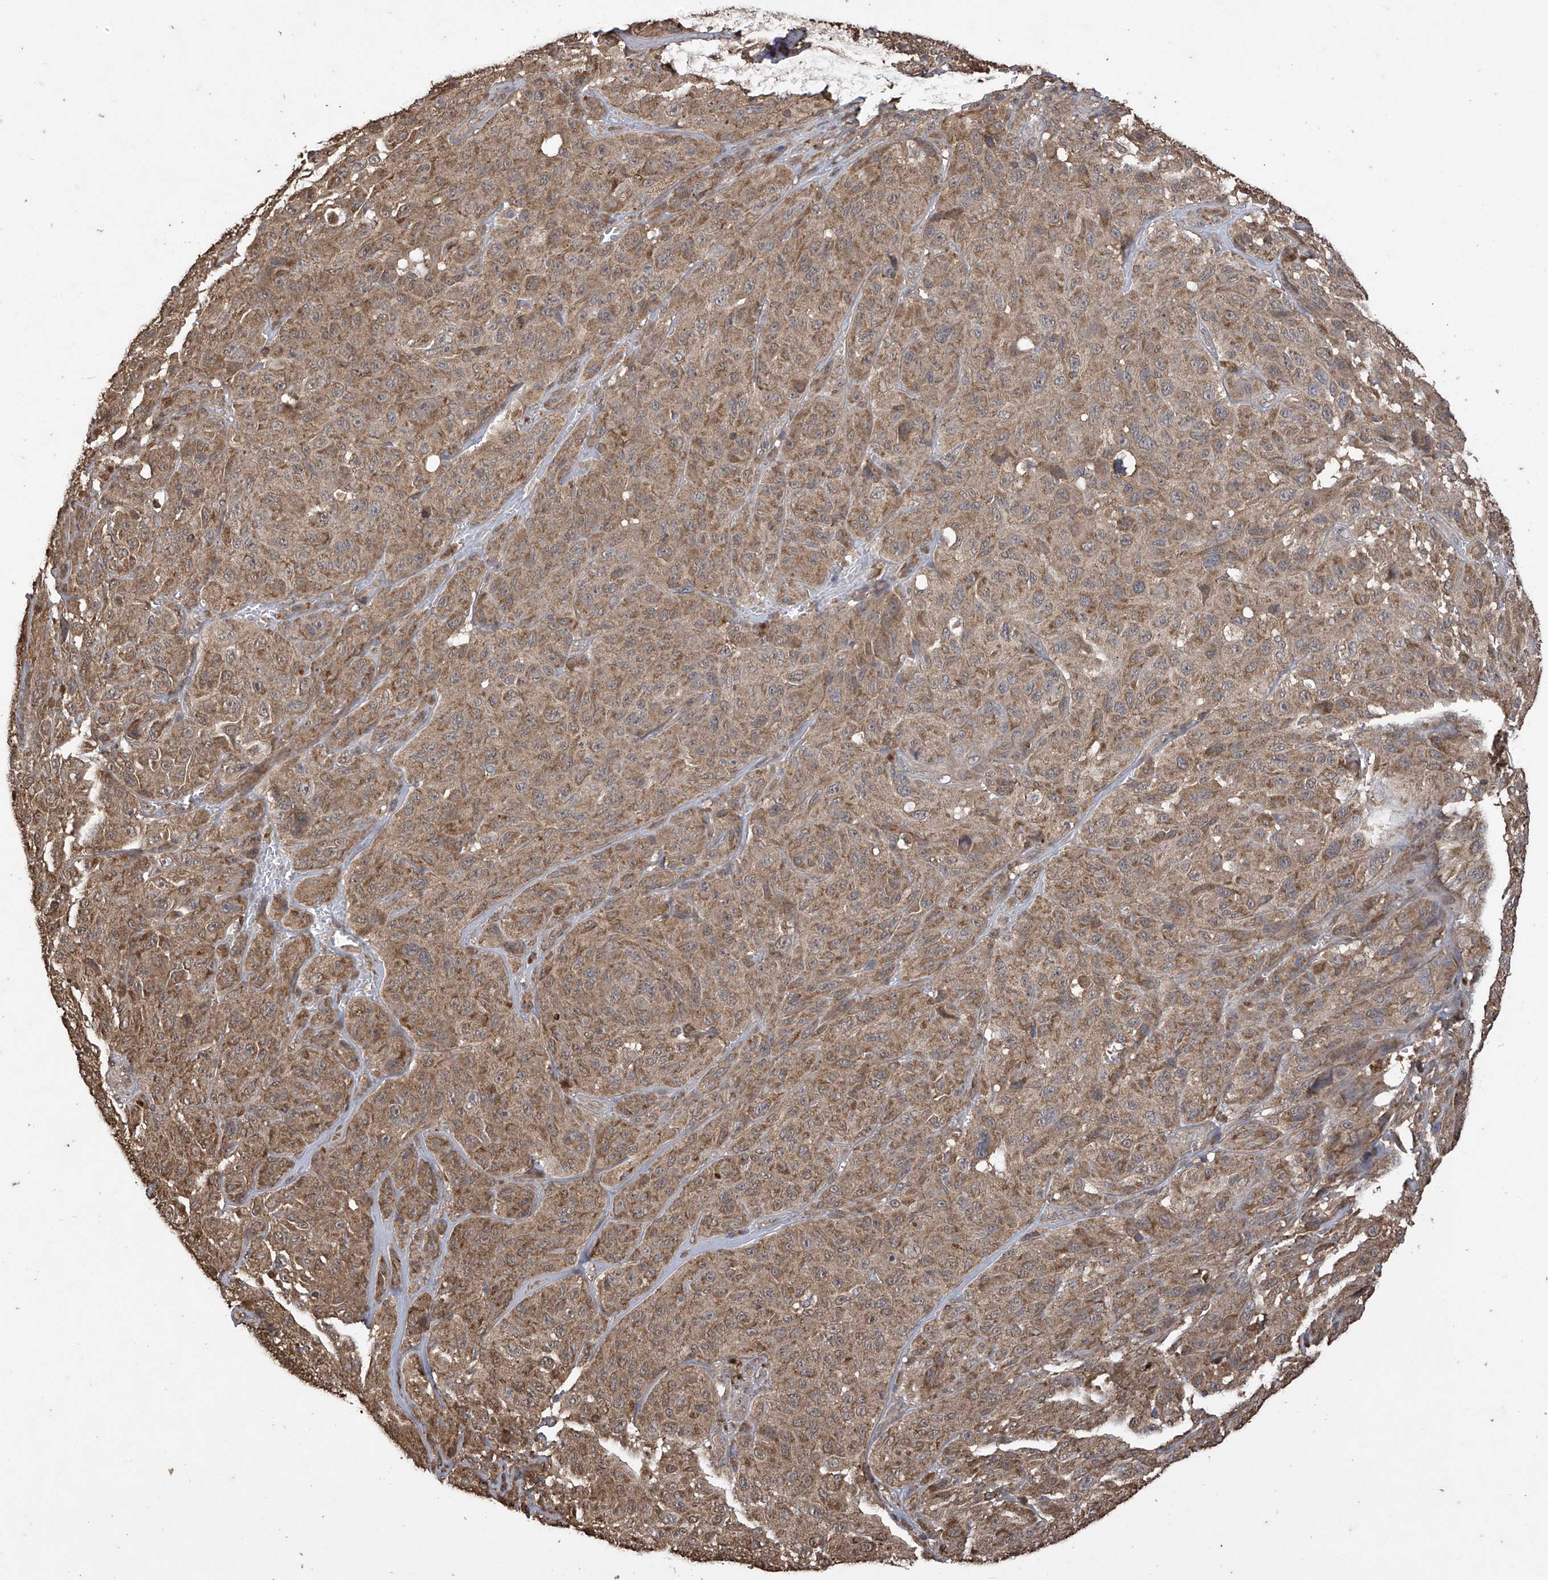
{"staining": {"intensity": "moderate", "quantity": ">75%", "location": "cytoplasmic/membranous"}, "tissue": "melanoma", "cell_type": "Tumor cells", "image_type": "cancer", "snomed": [{"axis": "morphology", "description": "Malignant melanoma, NOS"}, {"axis": "topography", "description": "Skin"}], "caption": "IHC image of malignant melanoma stained for a protein (brown), which reveals medium levels of moderate cytoplasmic/membranous staining in approximately >75% of tumor cells.", "gene": "PNPT1", "patient": {"sex": "male", "age": 66}}